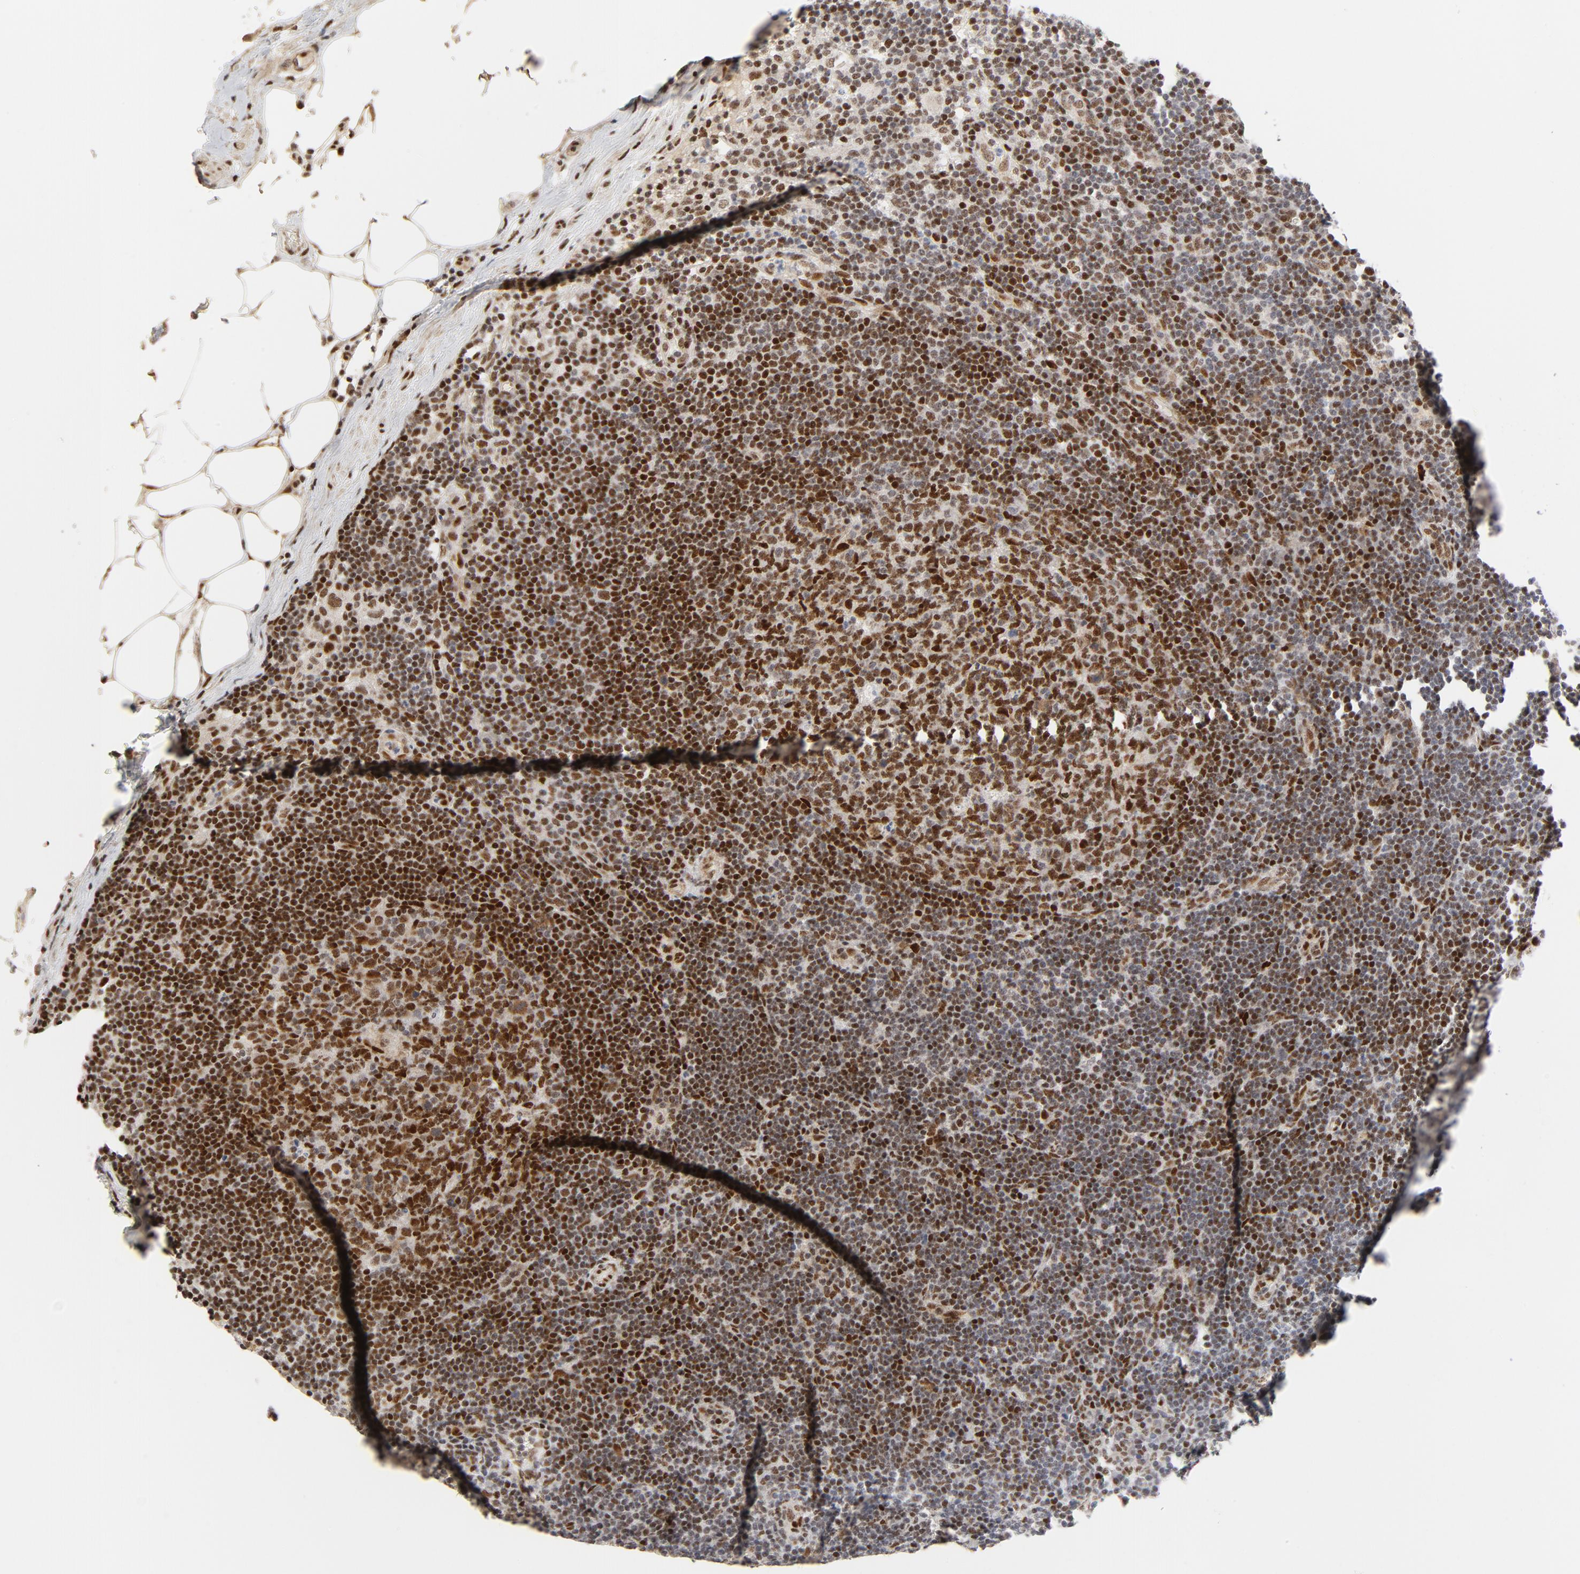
{"staining": {"intensity": "strong", "quantity": ">75%", "location": "nuclear"}, "tissue": "lymph node", "cell_type": "Germinal center cells", "image_type": "normal", "snomed": [{"axis": "morphology", "description": "Normal tissue, NOS"}, {"axis": "morphology", "description": "Squamous cell carcinoma, metastatic, NOS"}, {"axis": "topography", "description": "Lymph node"}], "caption": "An image showing strong nuclear positivity in approximately >75% of germinal center cells in unremarkable lymph node, as visualized by brown immunohistochemical staining.", "gene": "GTF2I", "patient": {"sex": "female", "age": 53}}